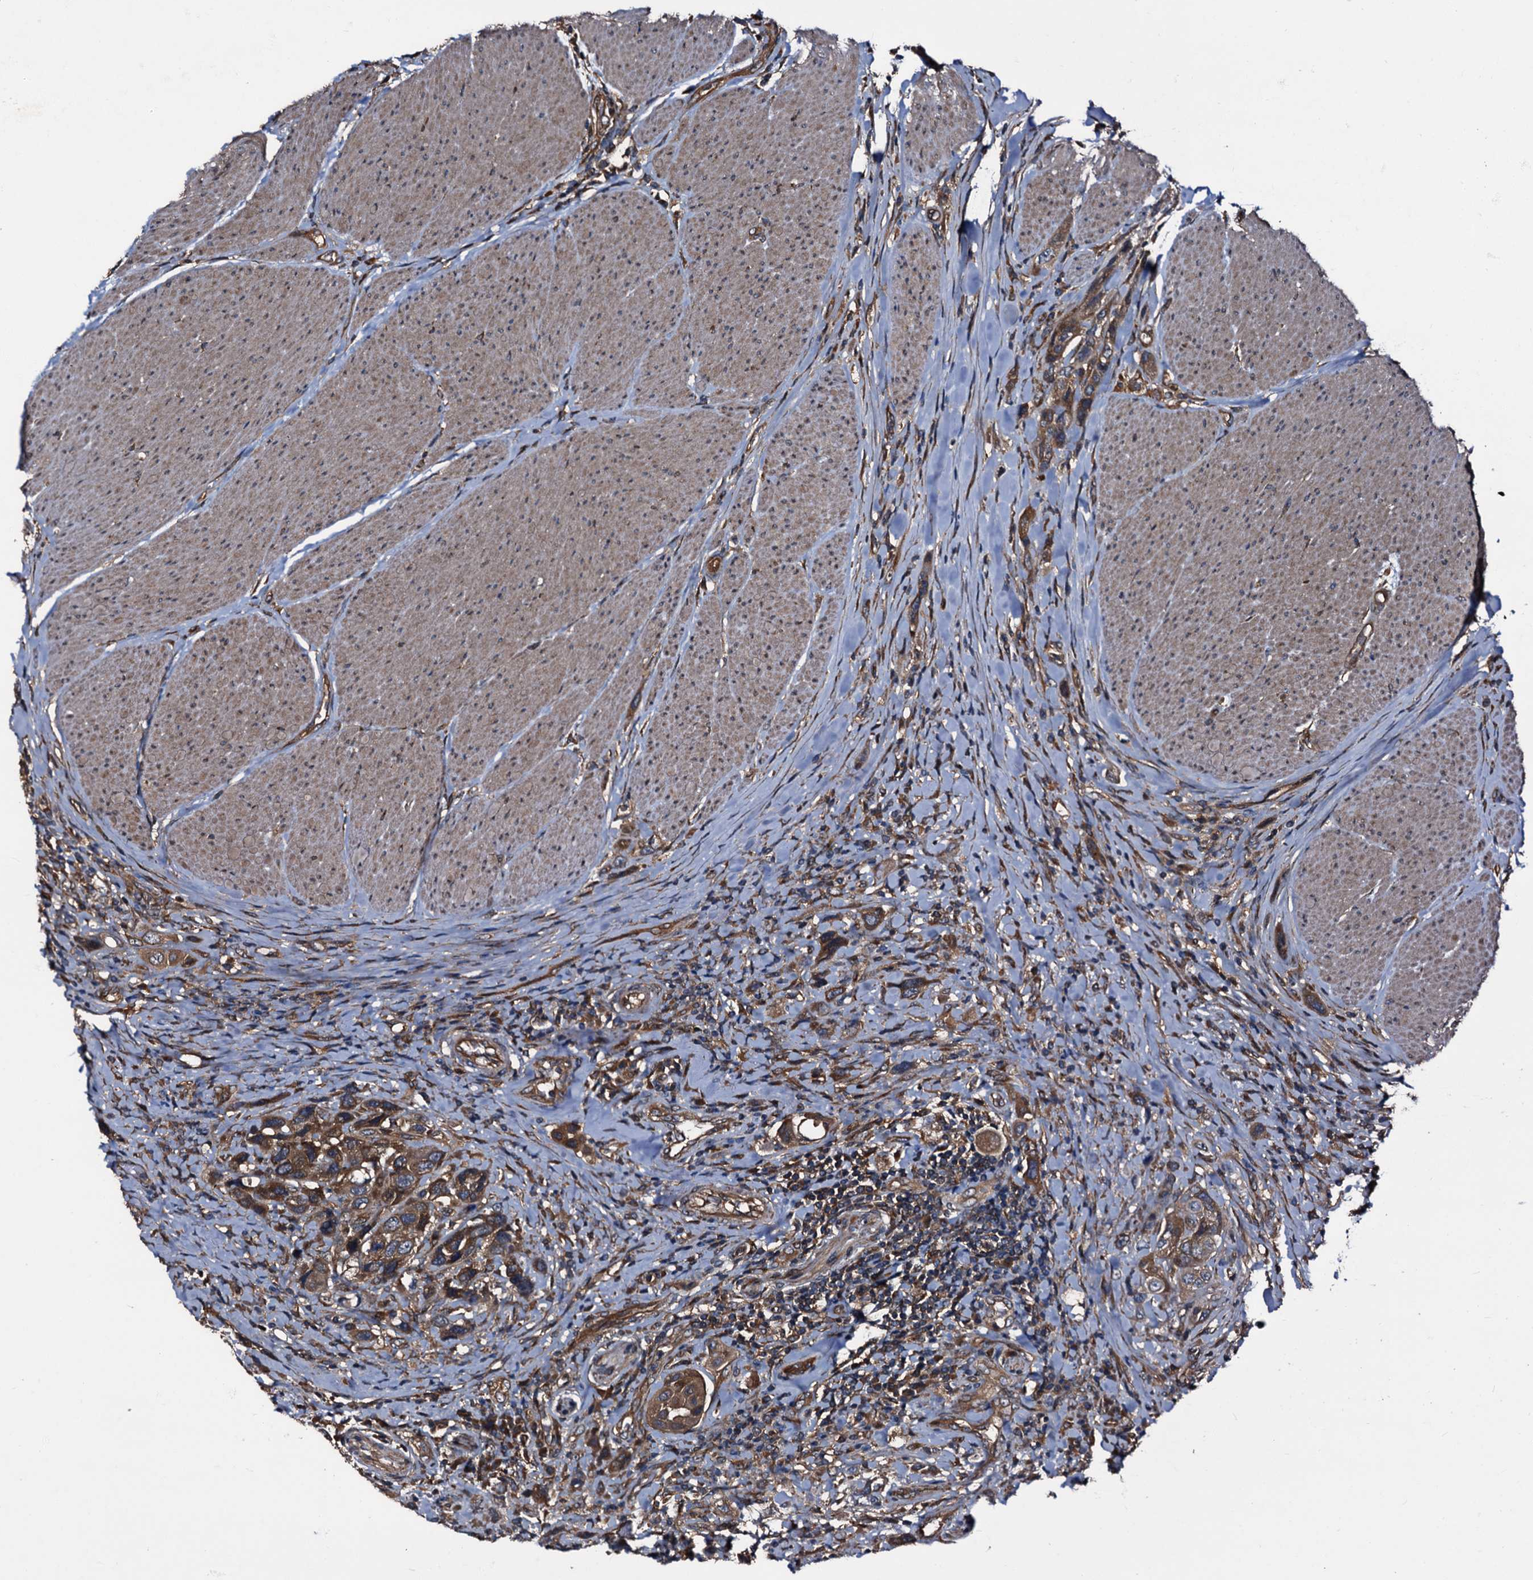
{"staining": {"intensity": "moderate", "quantity": ">75%", "location": "cytoplasmic/membranous"}, "tissue": "urothelial cancer", "cell_type": "Tumor cells", "image_type": "cancer", "snomed": [{"axis": "morphology", "description": "Urothelial carcinoma, High grade"}, {"axis": "topography", "description": "Urinary bladder"}], "caption": "A histopathology image showing moderate cytoplasmic/membranous staining in approximately >75% of tumor cells in high-grade urothelial carcinoma, as visualized by brown immunohistochemical staining.", "gene": "PEX5", "patient": {"sex": "male", "age": 50}}